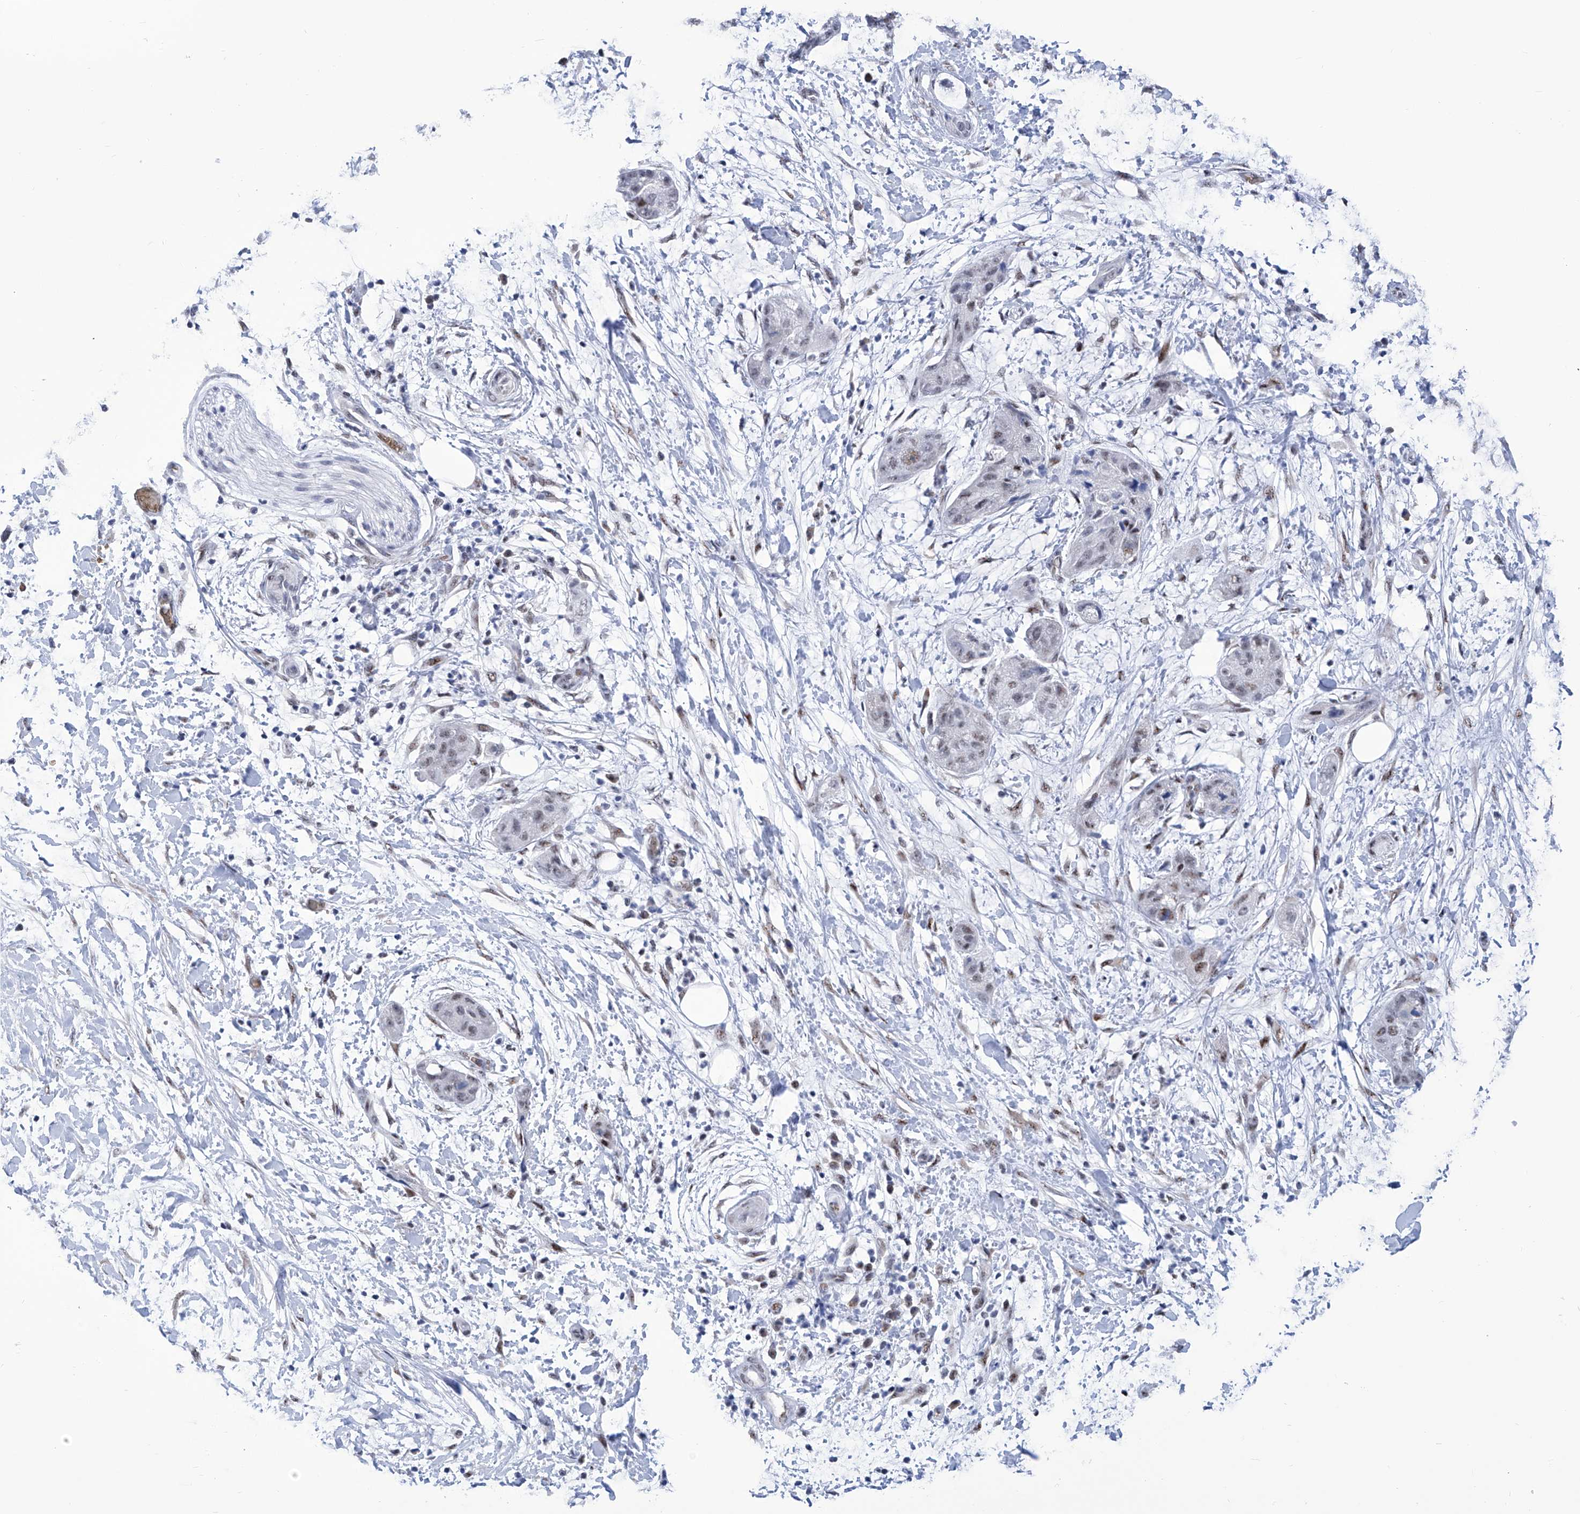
{"staining": {"intensity": "weak", "quantity": "25%-75%", "location": "nuclear"}, "tissue": "pancreatic cancer", "cell_type": "Tumor cells", "image_type": "cancer", "snomed": [{"axis": "morphology", "description": "Adenocarcinoma, NOS"}, {"axis": "topography", "description": "Pancreas"}], "caption": "Immunohistochemical staining of human pancreatic cancer (adenocarcinoma) displays low levels of weak nuclear staining in approximately 25%-75% of tumor cells. The staining is performed using DAB brown chromogen to label protein expression. The nuclei are counter-stained blue using hematoxylin.", "gene": "SART1", "patient": {"sex": "female", "age": 78}}